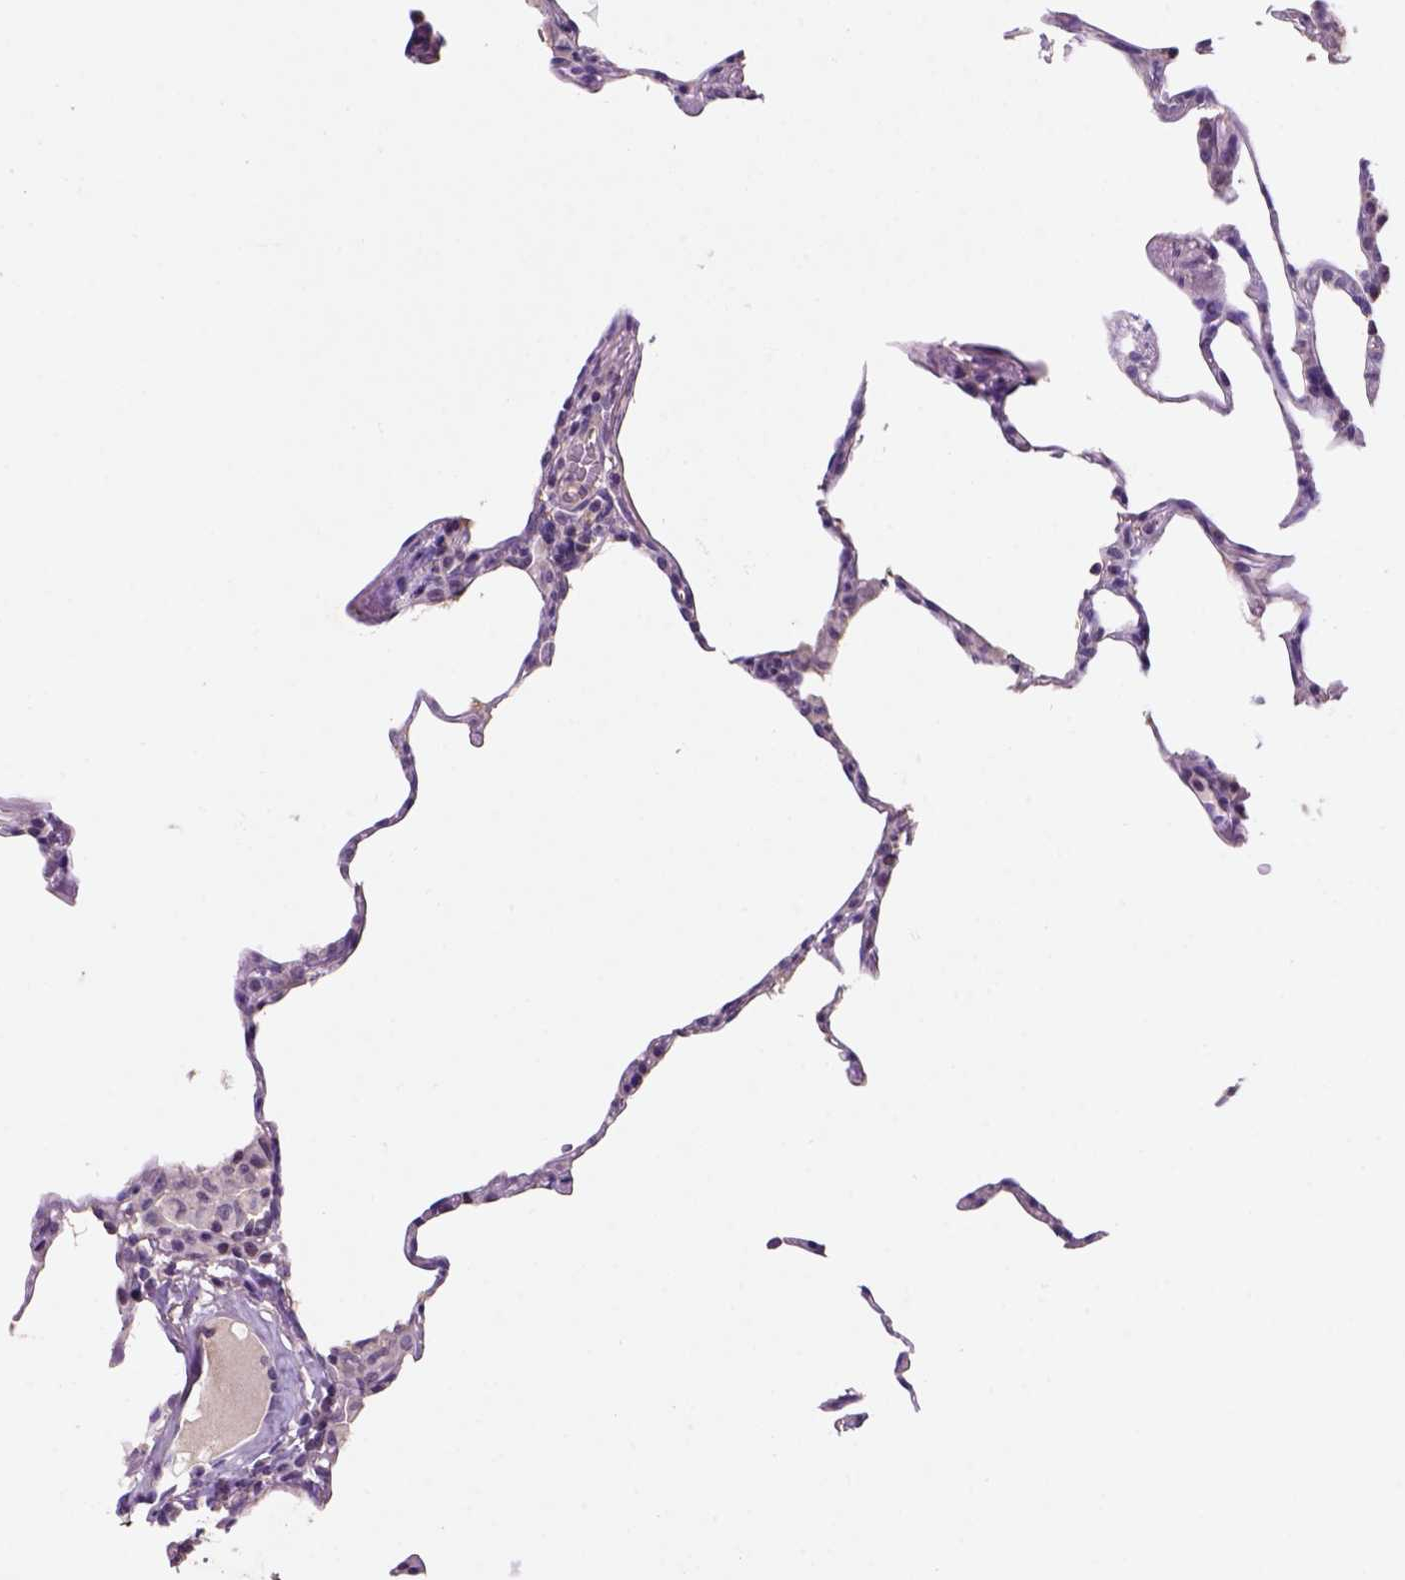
{"staining": {"intensity": "weak", "quantity": "25%-75%", "location": "cytoplasmic/membranous,nuclear"}, "tissue": "lung", "cell_type": "Alveolar cells", "image_type": "normal", "snomed": [{"axis": "morphology", "description": "Normal tissue, NOS"}, {"axis": "topography", "description": "Lung"}], "caption": "An image showing weak cytoplasmic/membranous,nuclear expression in about 25%-75% of alveolar cells in unremarkable lung, as visualized by brown immunohistochemical staining.", "gene": "SCML4", "patient": {"sex": "female", "age": 57}}